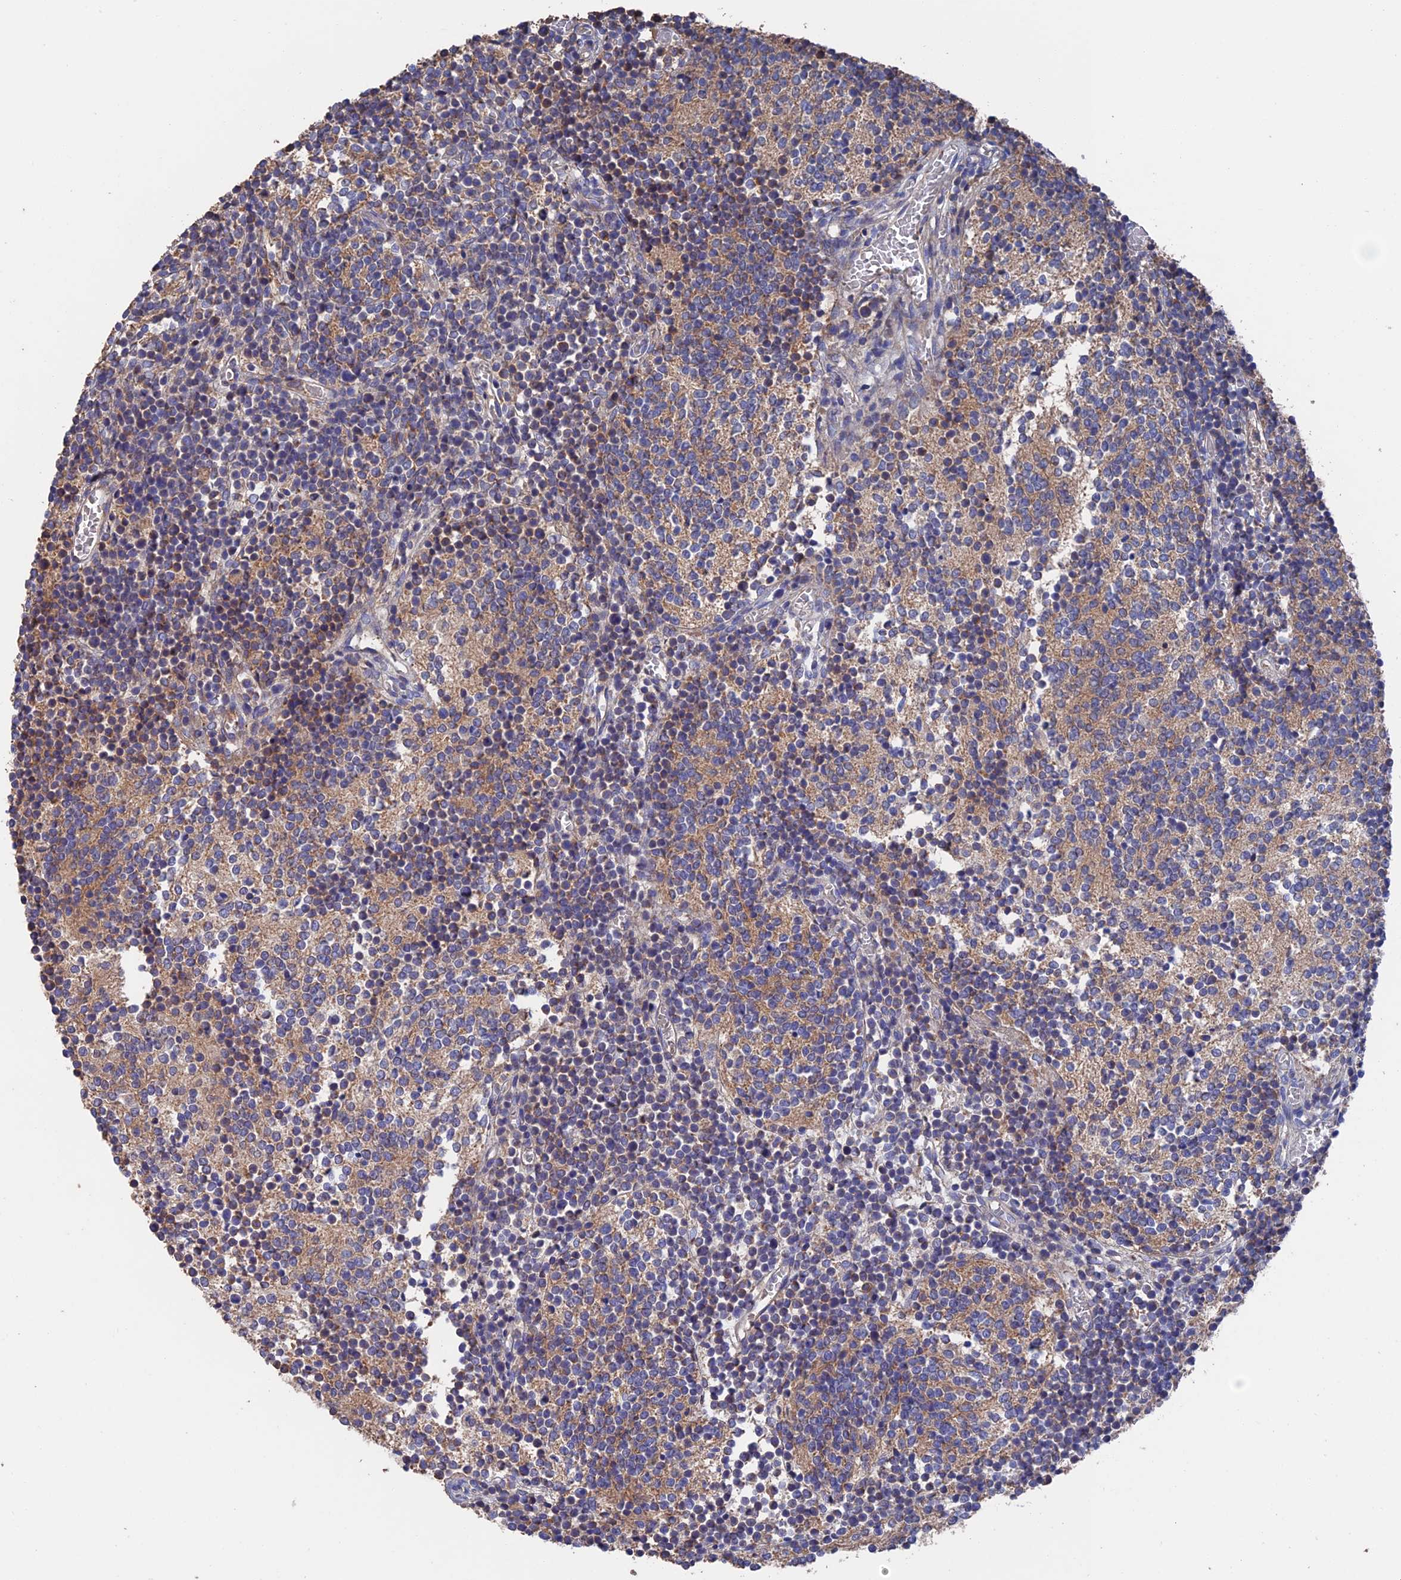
{"staining": {"intensity": "moderate", "quantity": "<25%", "location": "cytoplasmic/membranous"}, "tissue": "glioma", "cell_type": "Tumor cells", "image_type": "cancer", "snomed": [{"axis": "morphology", "description": "Glioma, malignant, Low grade"}, {"axis": "topography", "description": "Brain"}], "caption": "Moderate cytoplasmic/membranous protein expression is appreciated in about <25% of tumor cells in malignant glioma (low-grade). The protein is shown in brown color, while the nuclei are stained blue.", "gene": "HPF1", "patient": {"sex": "female", "age": 1}}